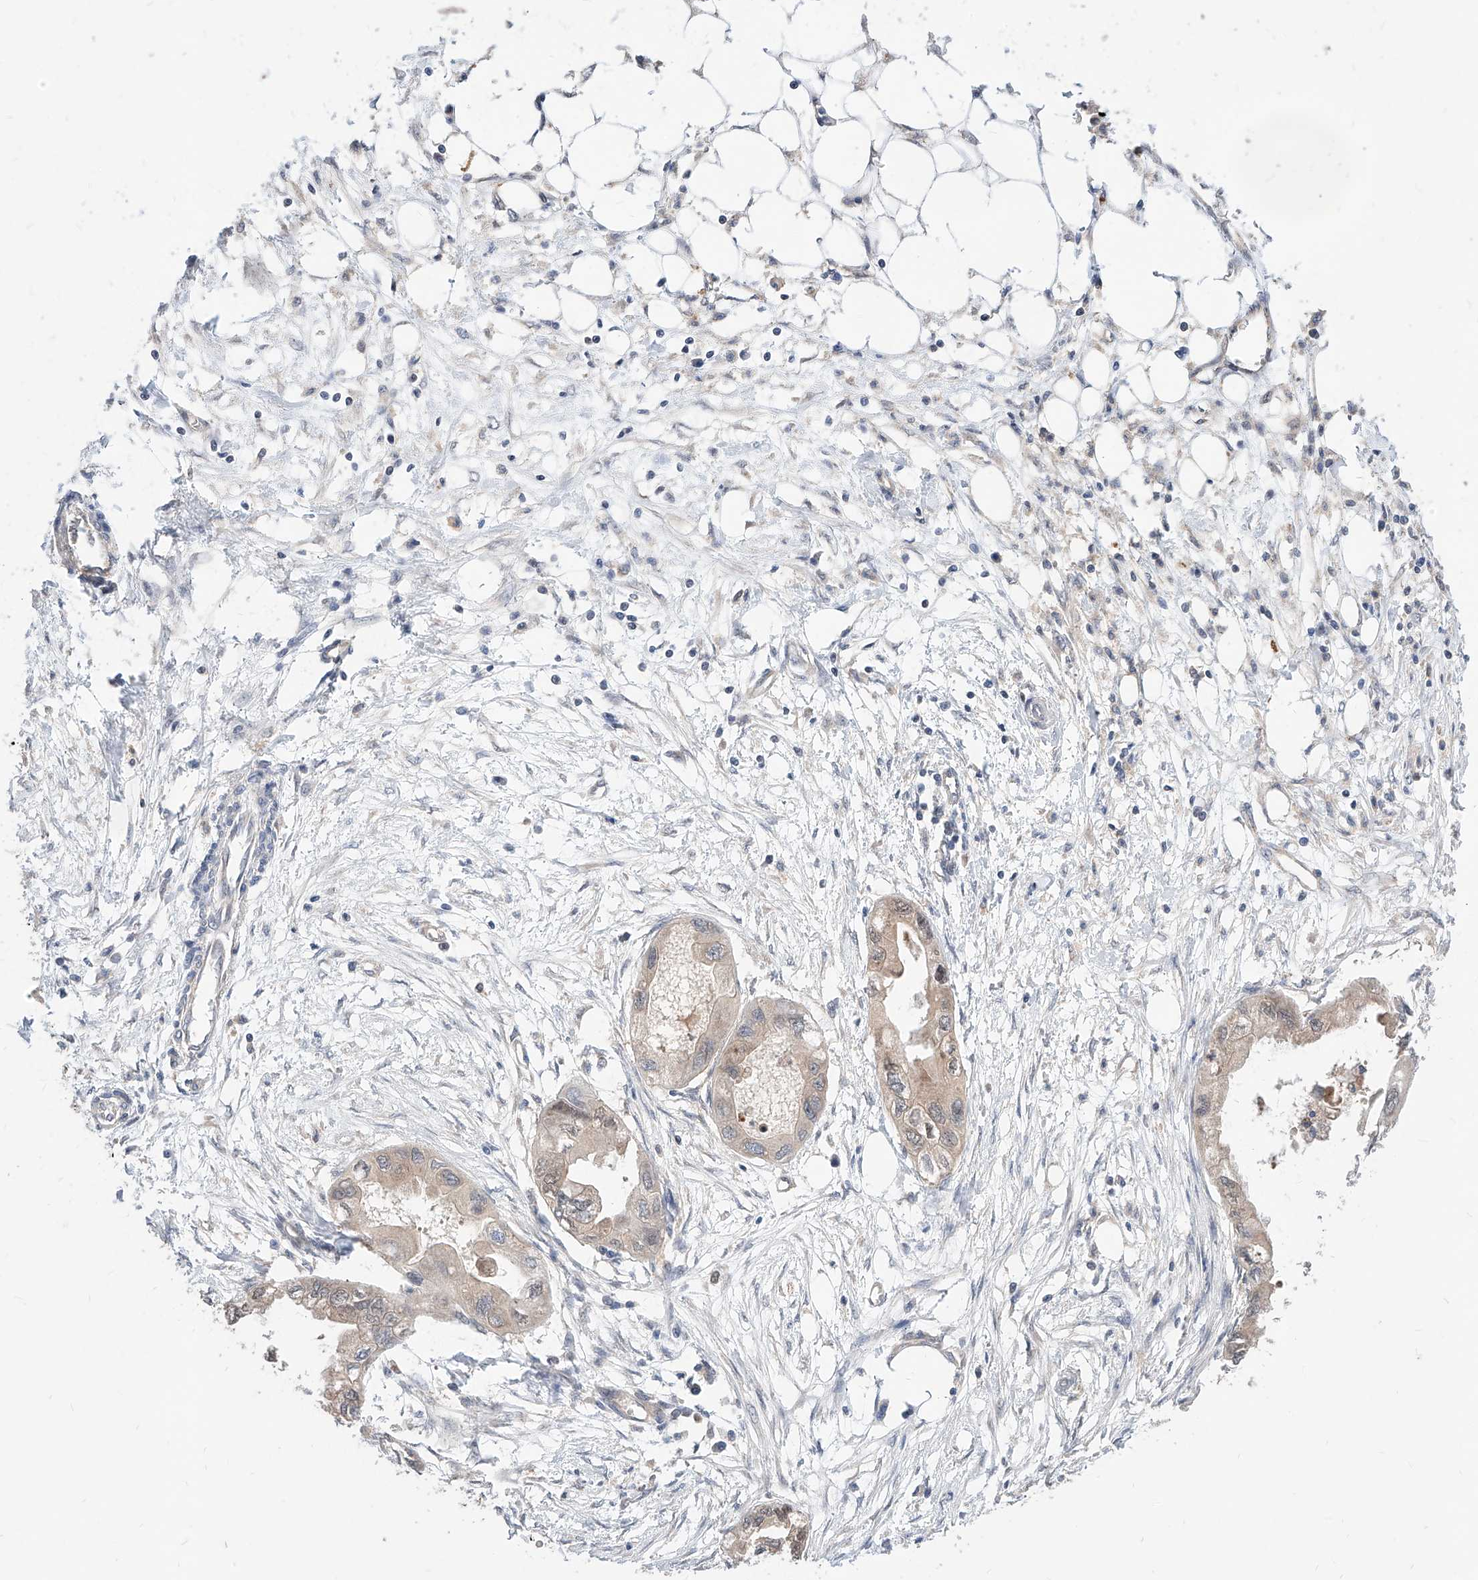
{"staining": {"intensity": "moderate", "quantity": "25%-75%", "location": "cytoplasmic/membranous"}, "tissue": "endometrial cancer", "cell_type": "Tumor cells", "image_type": "cancer", "snomed": [{"axis": "morphology", "description": "Adenocarcinoma, NOS"}, {"axis": "morphology", "description": "Adenocarcinoma, metastatic, NOS"}, {"axis": "topography", "description": "Adipose tissue"}, {"axis": "topography", "description": "Endometrium"}], "caption": "About 25%-75% of tumor cells in endometrial cancer (adenocarcinoma) demonstrate moderate cytoplasmic/membranous protein staining as visualized by brown immunohistochemical staining.", "gene": "TSNAX", "patient": {"sex": "female", "age": 67}}